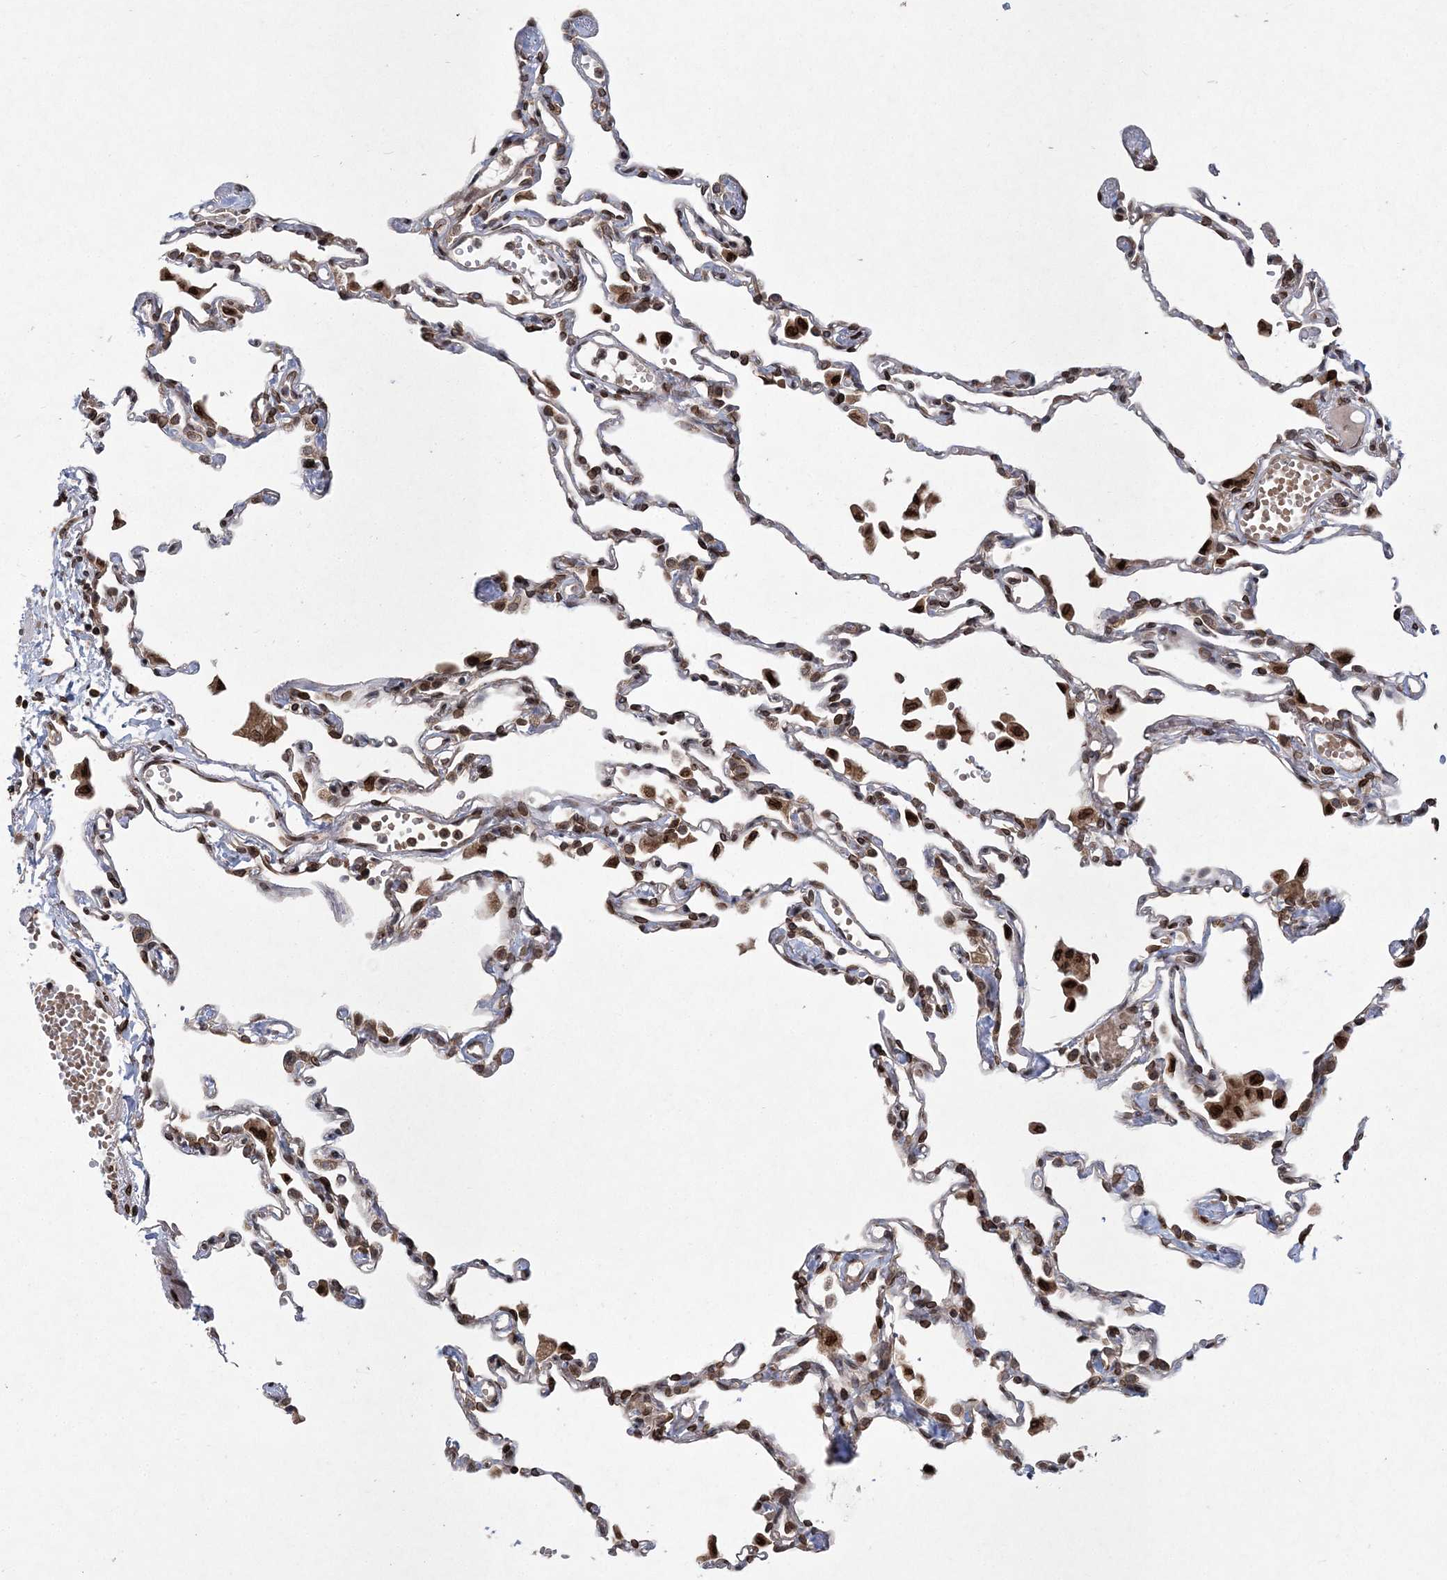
{"staining": {"intensity": "moderate", "quantity": "25%-75%", "location": "cytoplasmic/membranous,nuclear"}, "tissue": "lung", "cell_type": "Alveolar cells", "image_type": "normal", "snomed": [{"axis": "morphology", "description": "Normal tissue, NOS"}, {"axis": "topography", "description": "Lung"}], "caption": "An image showing moderate cytoplasmic/membranous,nuclear staining in about 25%-75% of alveolar cells in unremarkable lung, as visualized by brown immunohistochemical staining.", "gene": "DNAJC27", "patient": {"sex": "female", "age": 49}}